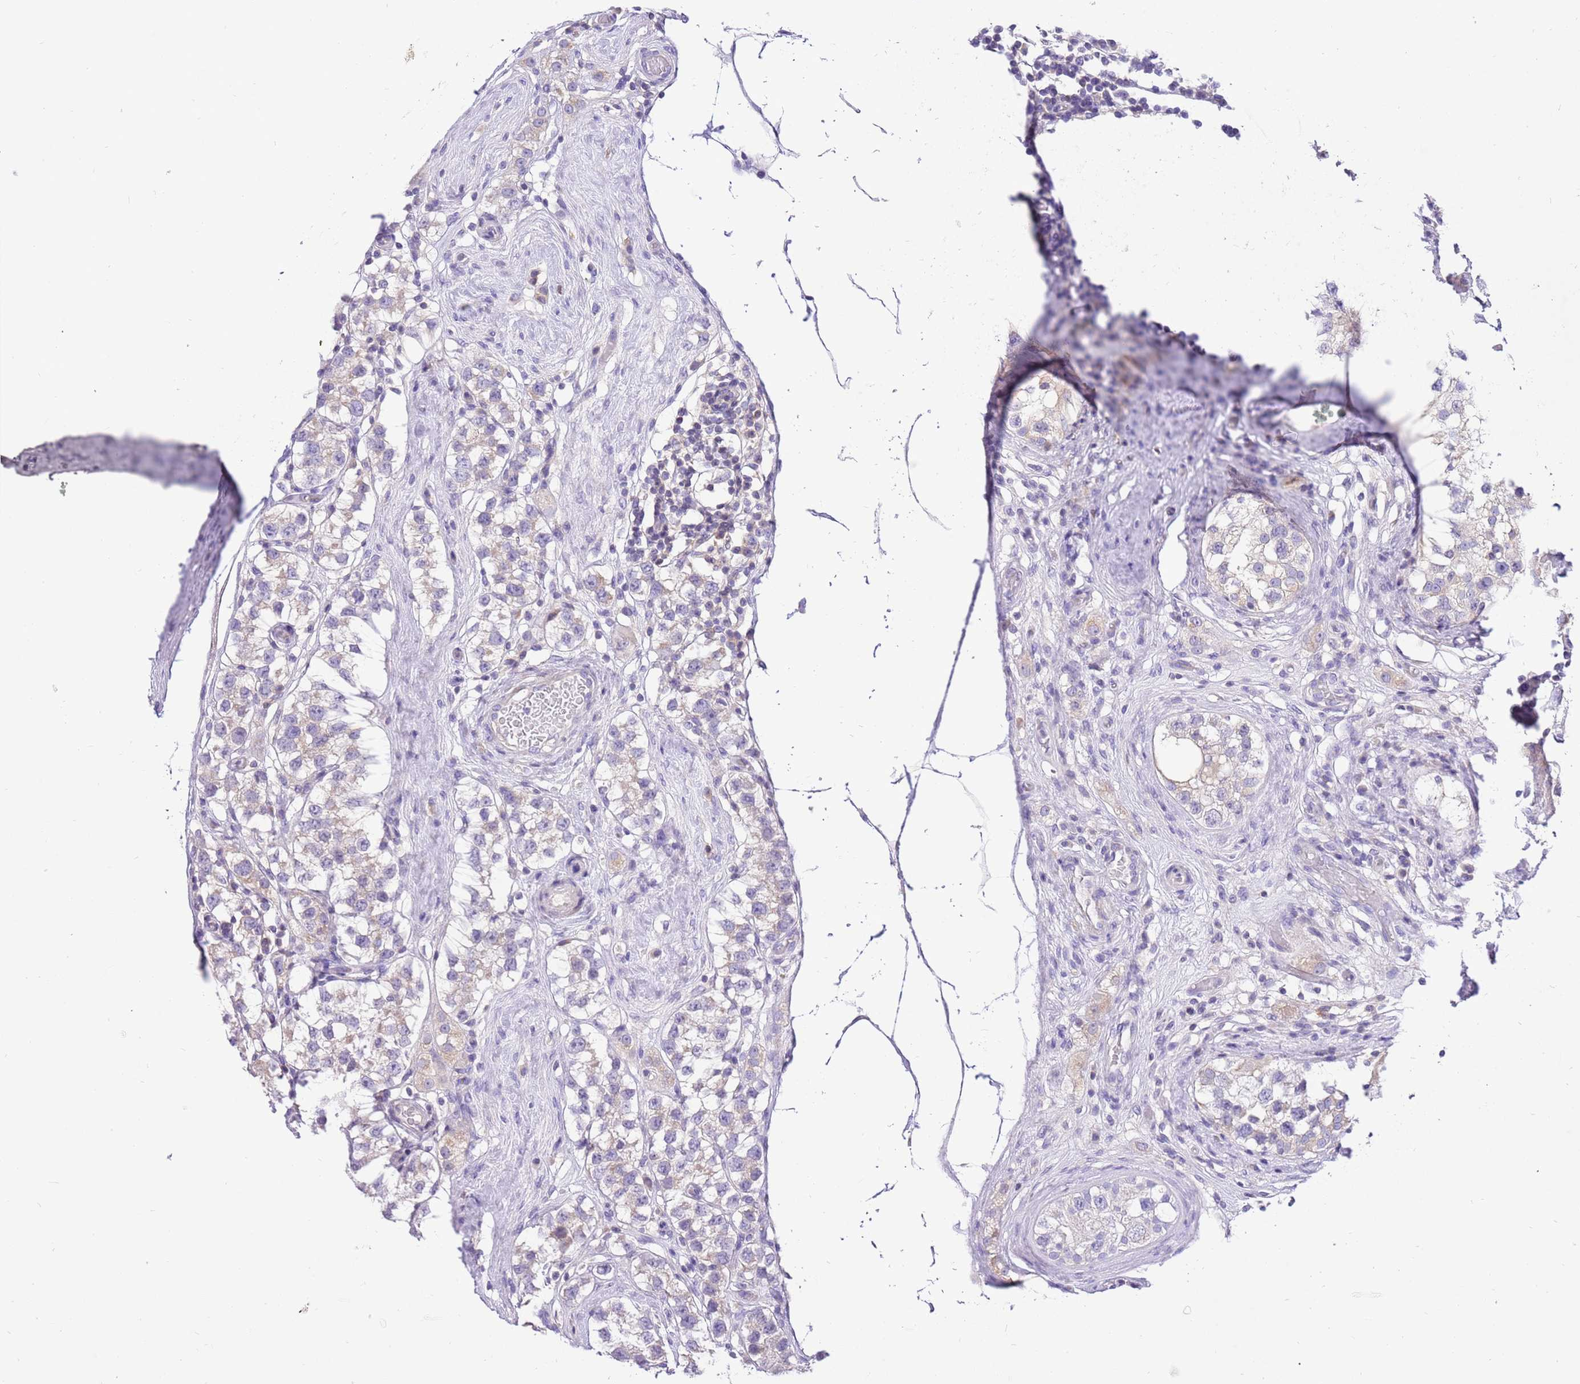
{"staining": {"intensity": "weak", "quantity": "<25%", "location": "cytoplasmic/membranous"}, "tissue": "testis cancer", "cell_type": "Tumor cells", "image_type": "cancer", "snomed": [{"axis": "morphology", "description": "Seminoma, NOS"}, {"axis": "topography", "description": "Testis"}], "caption": "A histopathology image of testis cancer stained for a protein exhibits no brown staining in tumor cells. (Immunohistochemistry, brightfield microscopy, high magnification).", "gene": "GLCE", "patient": {"sex": "male", "age": 34}}